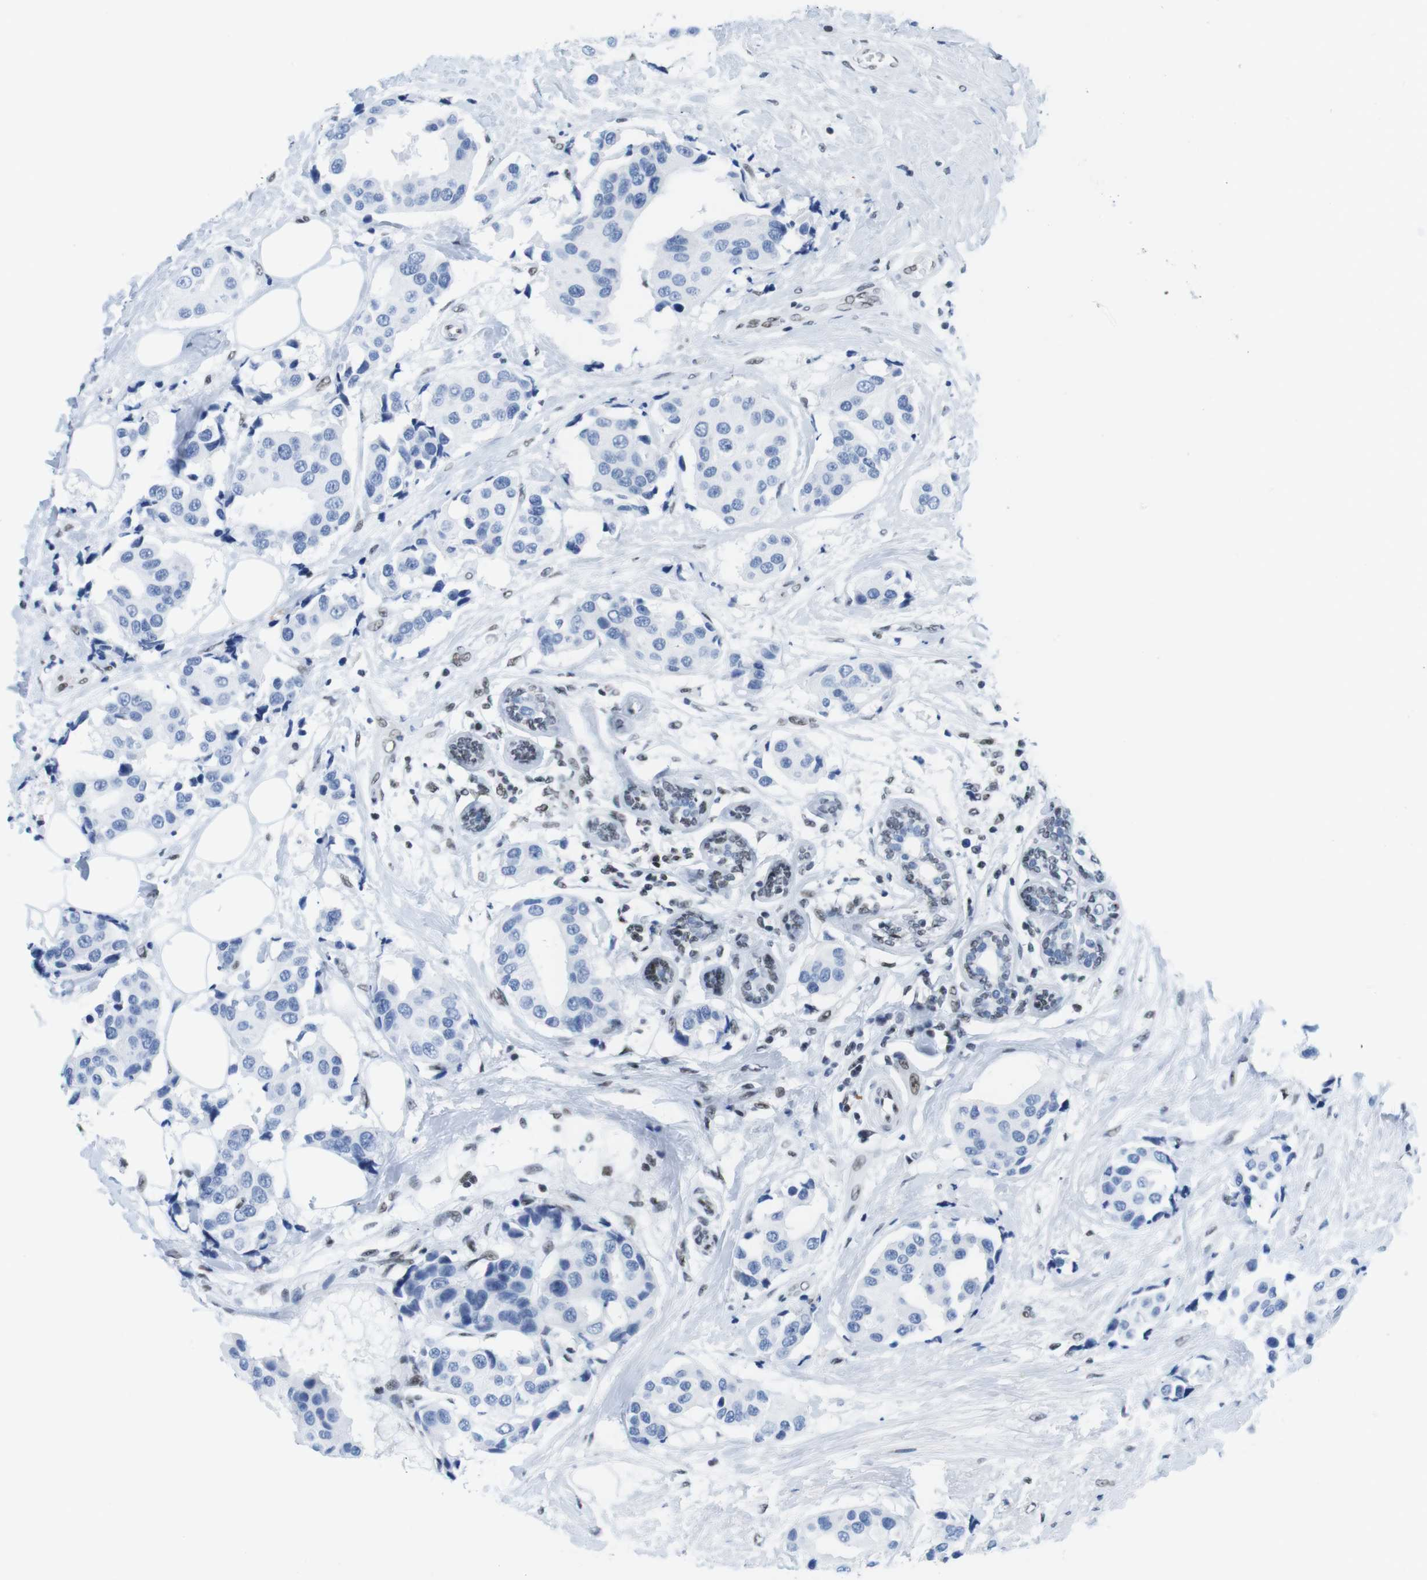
{"staining": {"intensity": "negative", "quantity": "none", "location": "none"}, "tissue": "breast cancer", "cell_type": "Tumor cells", "image_type": "cancer", "snomed": [{"axis": "morphology", "description": "Normal tissue, NOS"}, {"axis": "morphology", "description": "Duct carcinoma"}, {"axis": "topography", "description": "Breast"}], "caption": "Tumor cells show no significant expression in intraductal carcinoma (breast).", "gene": "IFI16", "patient": {"sex": "female", "age": 39}}